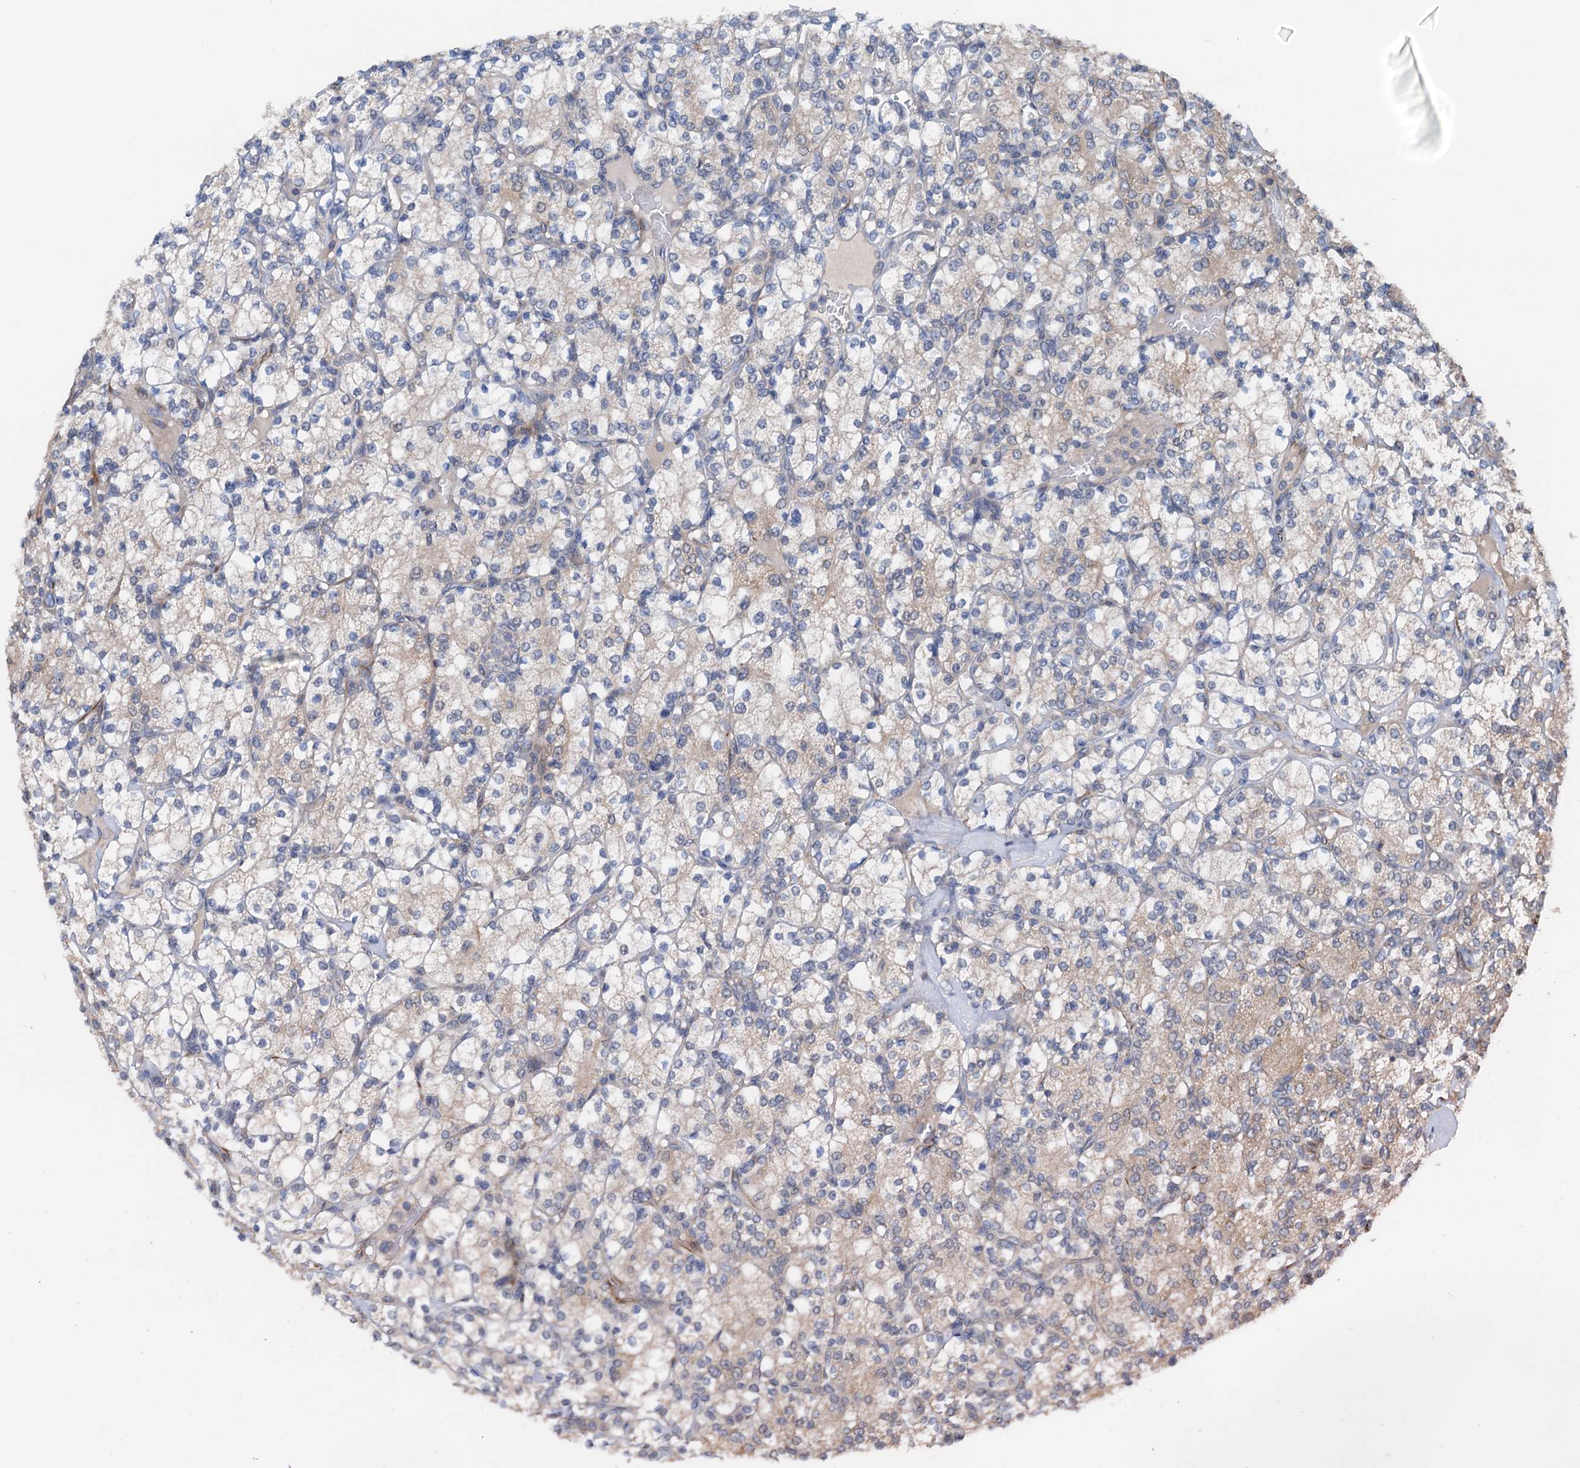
{"staining": {"intensity": "weak", "quantity": "25%-75%", "location": "cytoplasmic/membranous"}, "tissue": "renal cancer", "cell_type": "Tumor cells", "image_type": "cancer", "snomed": [{"axis": "morphology", "description": "Adenocarcinoma, NOS"}, {"axis": "topography", "description": "Kidney"}], "caption": "Immunohistochemistry (IHC) staining of renal adenocarcinoma, which shows low levels of weak cytoplasmic/membranous expression in approximately 25%-75% of tumor cells indicating weak cytoplasmic/membranous protein positivity. The staining was performed using DAB (3,3'-diaminobenzidine) (brown) for protein detection and nuclei were counterstained in hematoxylin (blue).", "gene": "ELAC1", "patient": {"sex": "male", "age": 77}}